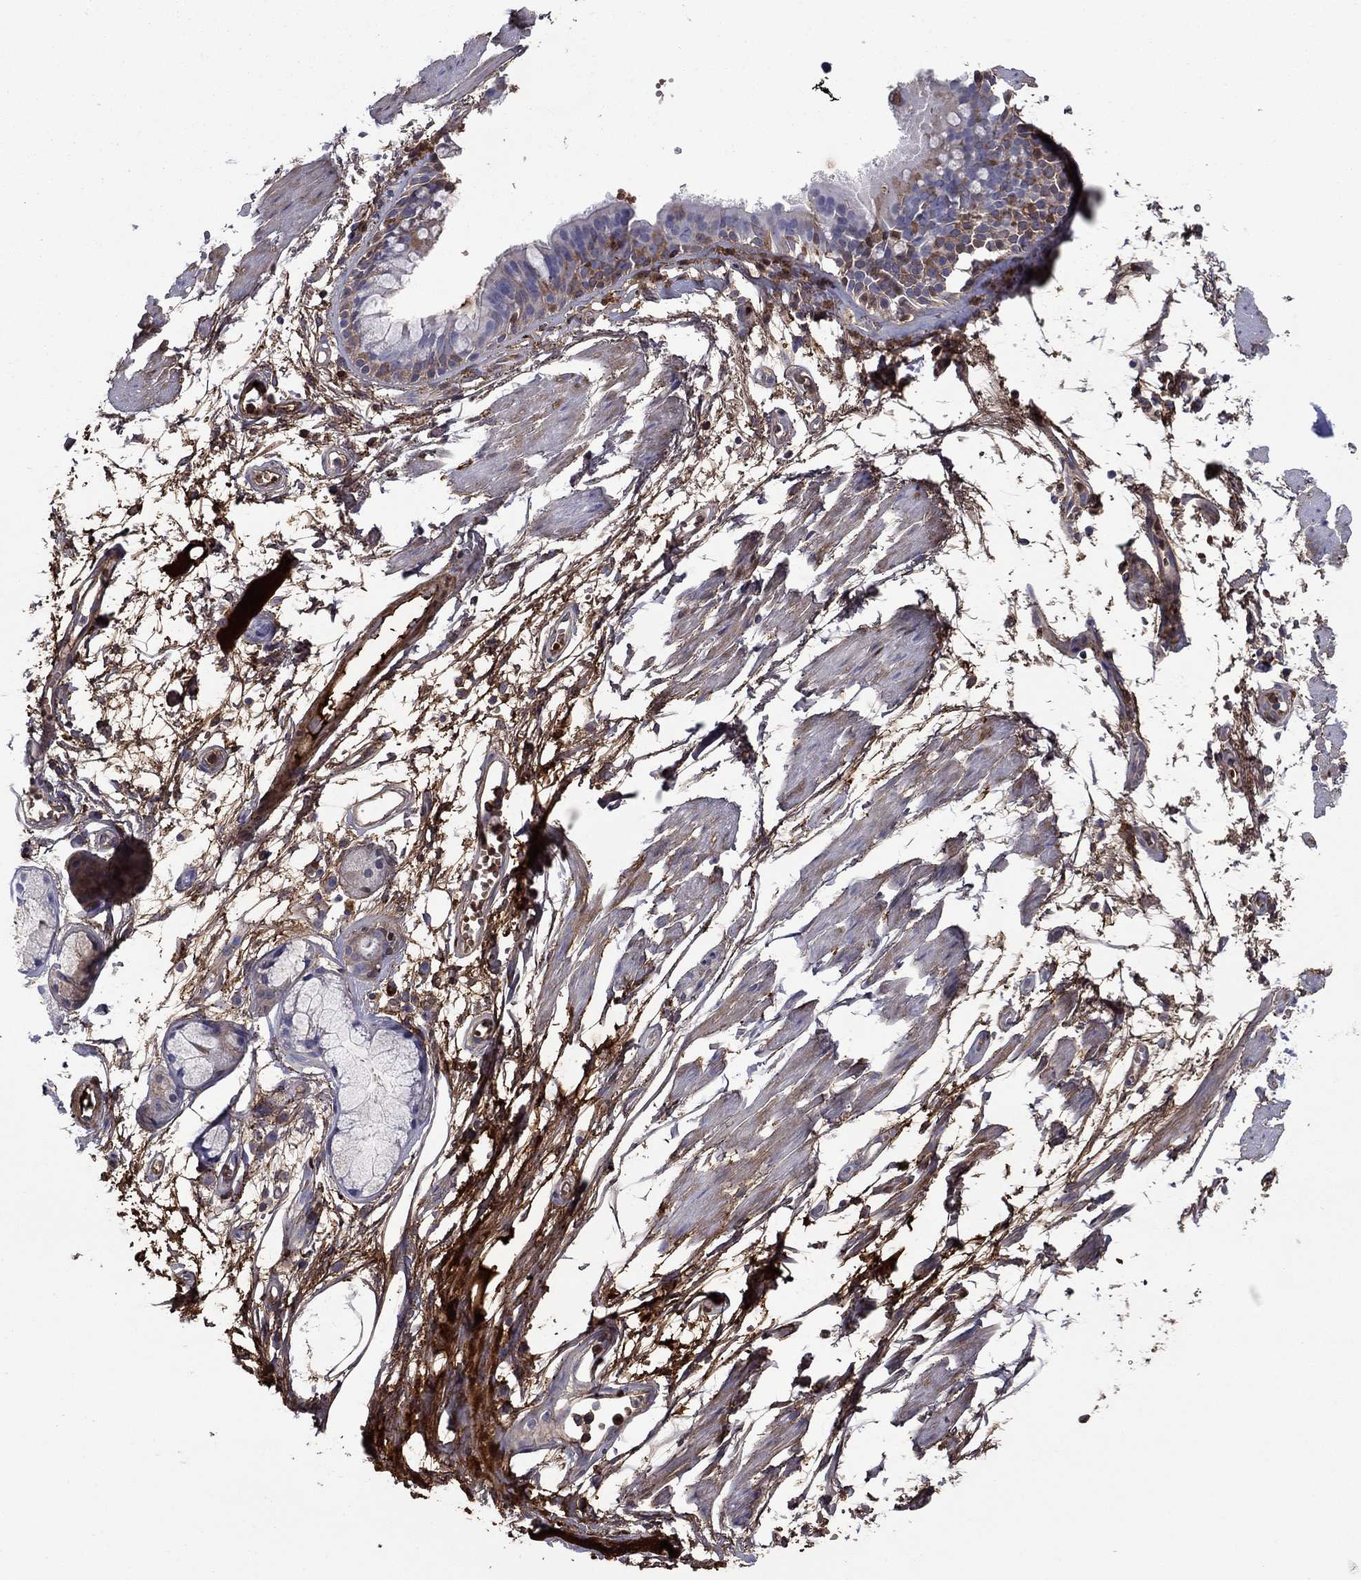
{"staining": {"intensity": "negative", "quantity": "none", "location": "none"}, "tissue": "soft tissue", "cell_type": "Fibroblasts", "image_type": "normal", "snomed": [{"axis": "morphology", "description": "Normal tissue, NOS"}, {"axis": "morphology", "description": "Squamous cell carcinoma, NOS"}, {"axis": "topography", "description": "Cartilage tissue"}, {"axis": "topography", "description": "Lung"}], "caption": "Photomicrograph shows no protein staining in fibroblasts of normal soft tissue. (Brightfield microscopy of DAB IHC at high magnification).", "gene": "HPX", "patient": {"sex": "male", "age": 66}}